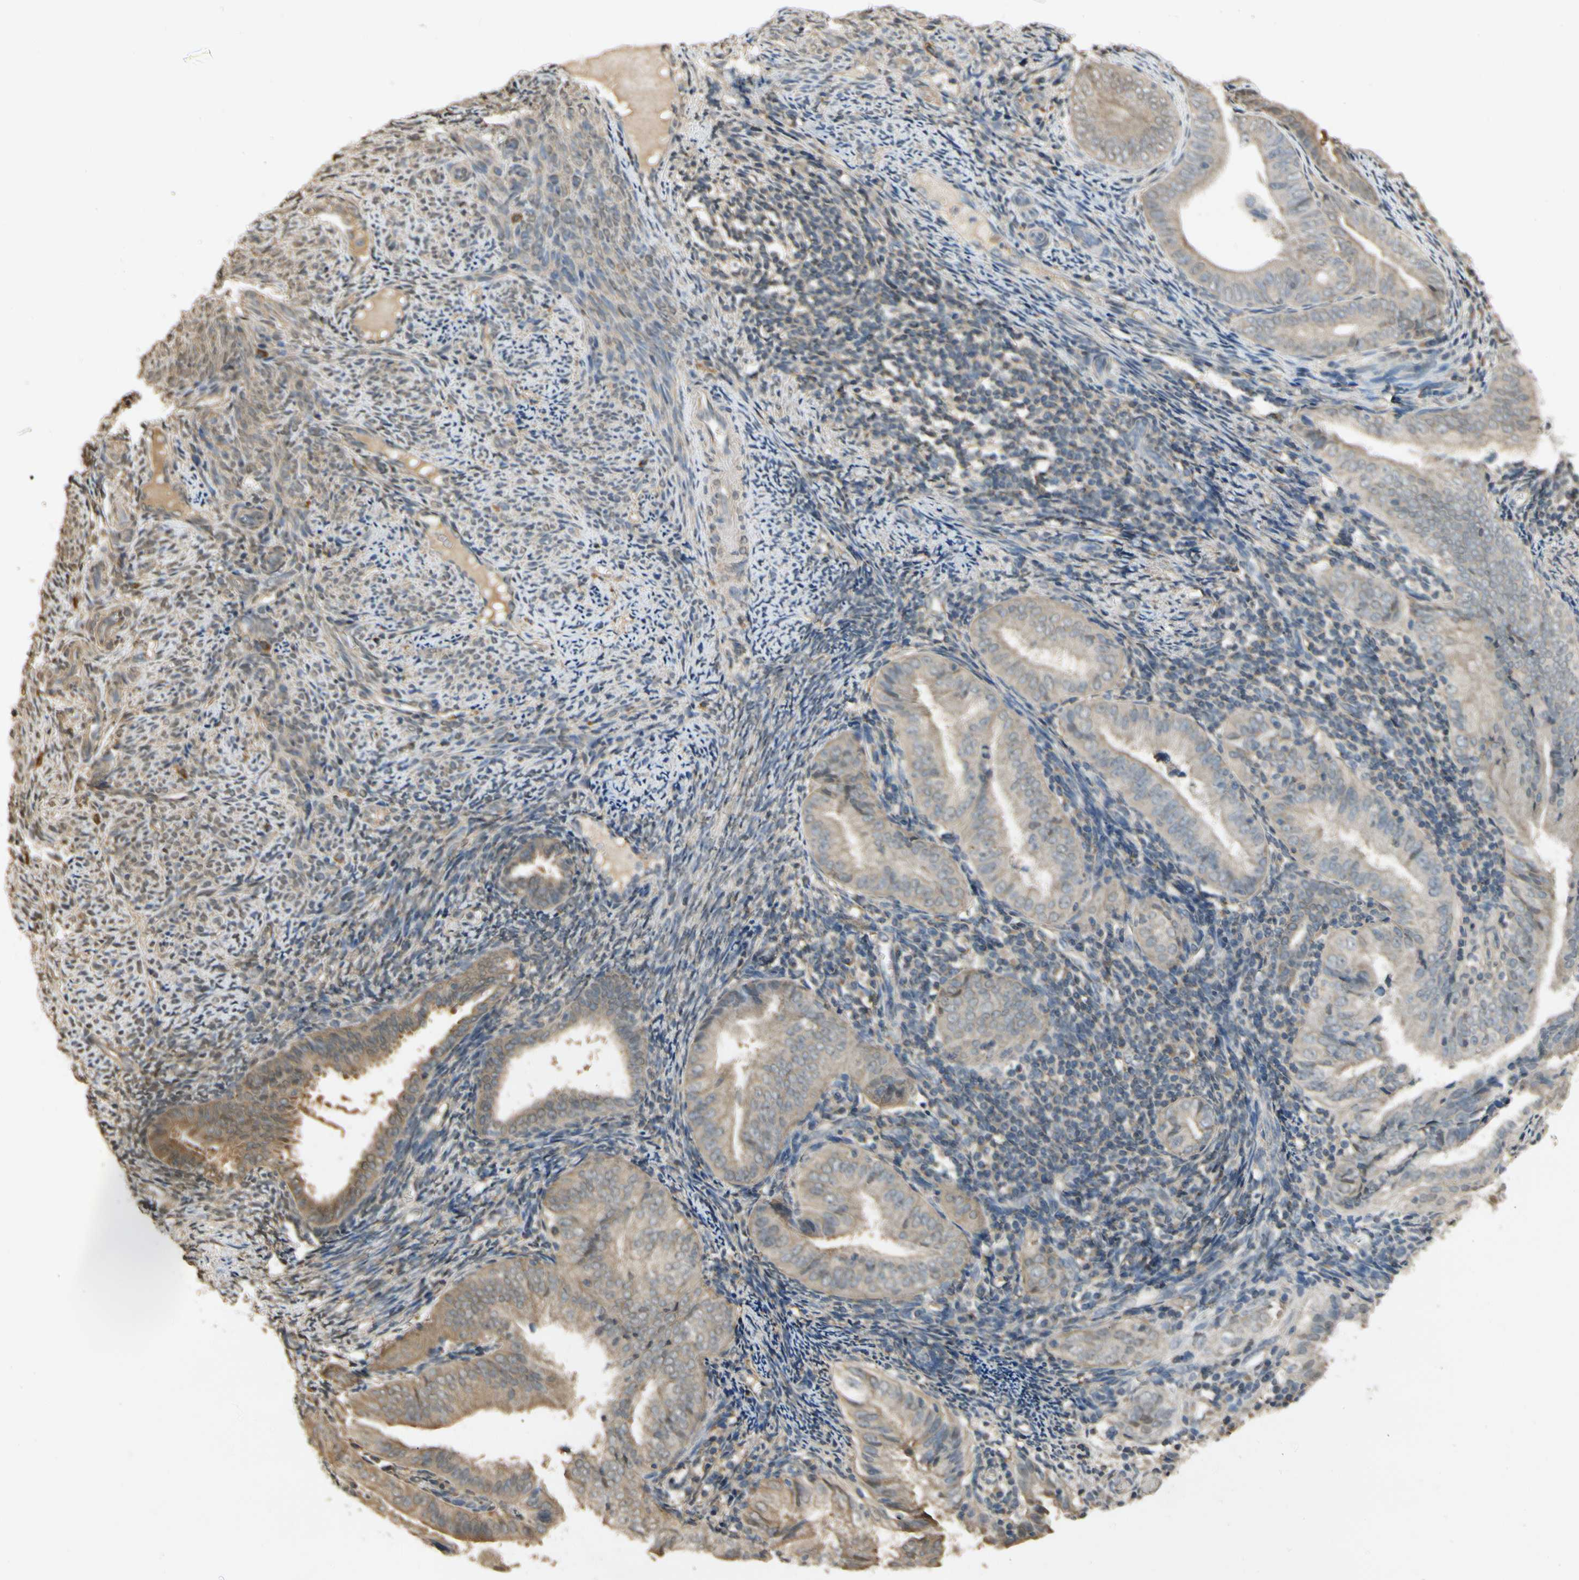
{"staining": {"intensity": "moderate", "quantity": ">75%", "location": "cytoplasmic/membranous"}, "tissue": "endometrial cancer", "cell_type": "Tumor cells", "image_type": "cancer", "snomed": [{"axis": "morphology", "description": "Adenocarcinoma, NOS"}, {"axis": "topography", "description": "Endometrium"}], "caption": "DAB (3,3'-diaminobenzidine) immunohistochemical staining of endometrial cancer reveals moderate cytoplasmic/membranous protein positivity in about >75% of tumor cells.", "gene": "SOD1", "patient": {"sex": "female", "age": 58}}